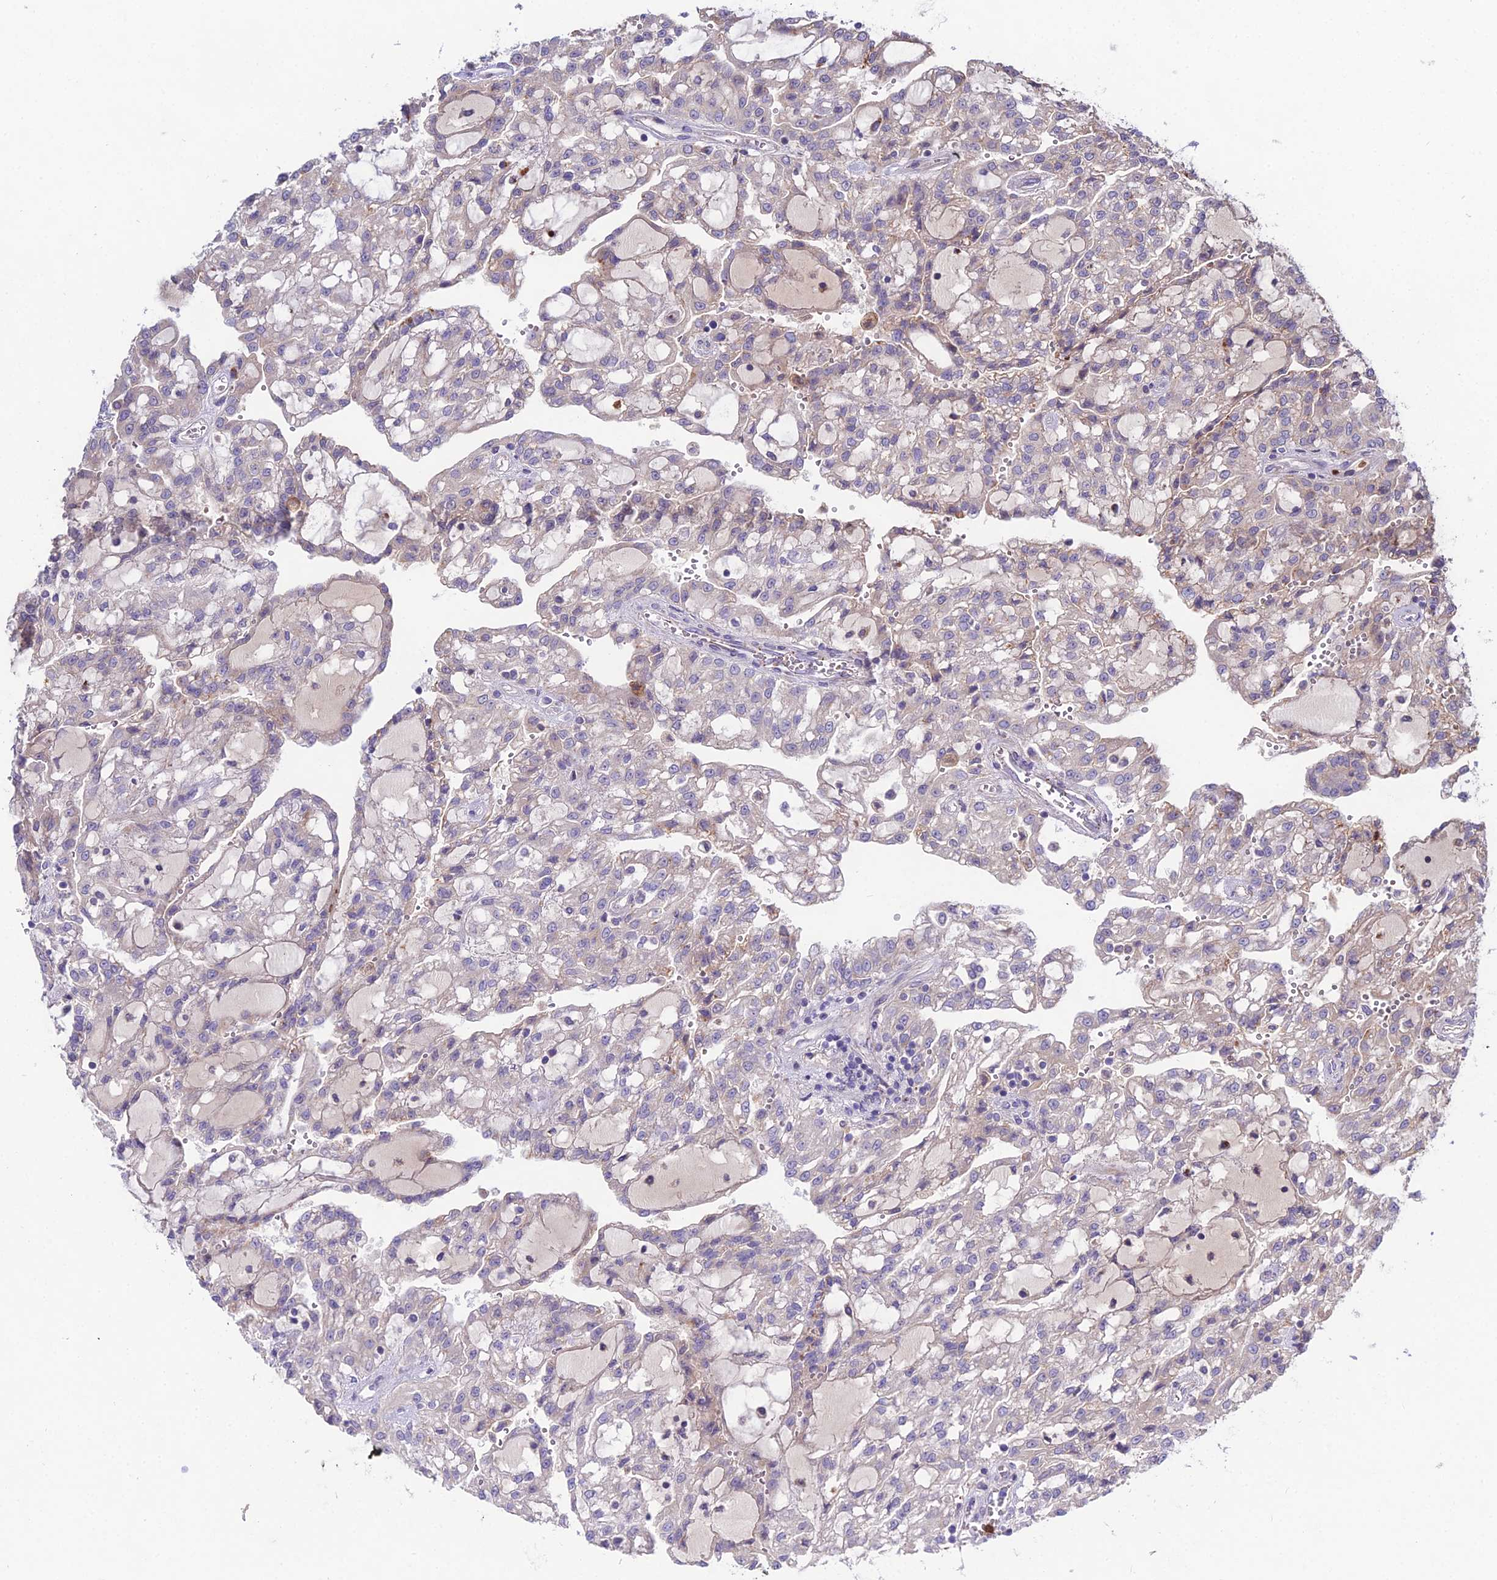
{"staining": {"intensity": "negative", "quantity": "none", "location": "none"}, "tissue": "renal cancer", "cell_type": "Tumor cells", "image_type": "cancer", "snomed": [{"axis": "morphology", "description": "Adenocarcinoma, NOS"}, {"axis": "topography", "description": "Kidney"}], "caption": "Immunohistochemistry image of human adenocarcinoma (renal) stained for a protein (brown), which shows no staining in tumor cells. (DAB (3,3'-diaminobenzidine) immunohistochemistry (IHC), high magnification).", "gene": "EID2", "patient": {"sex": "male", "age": 63}}